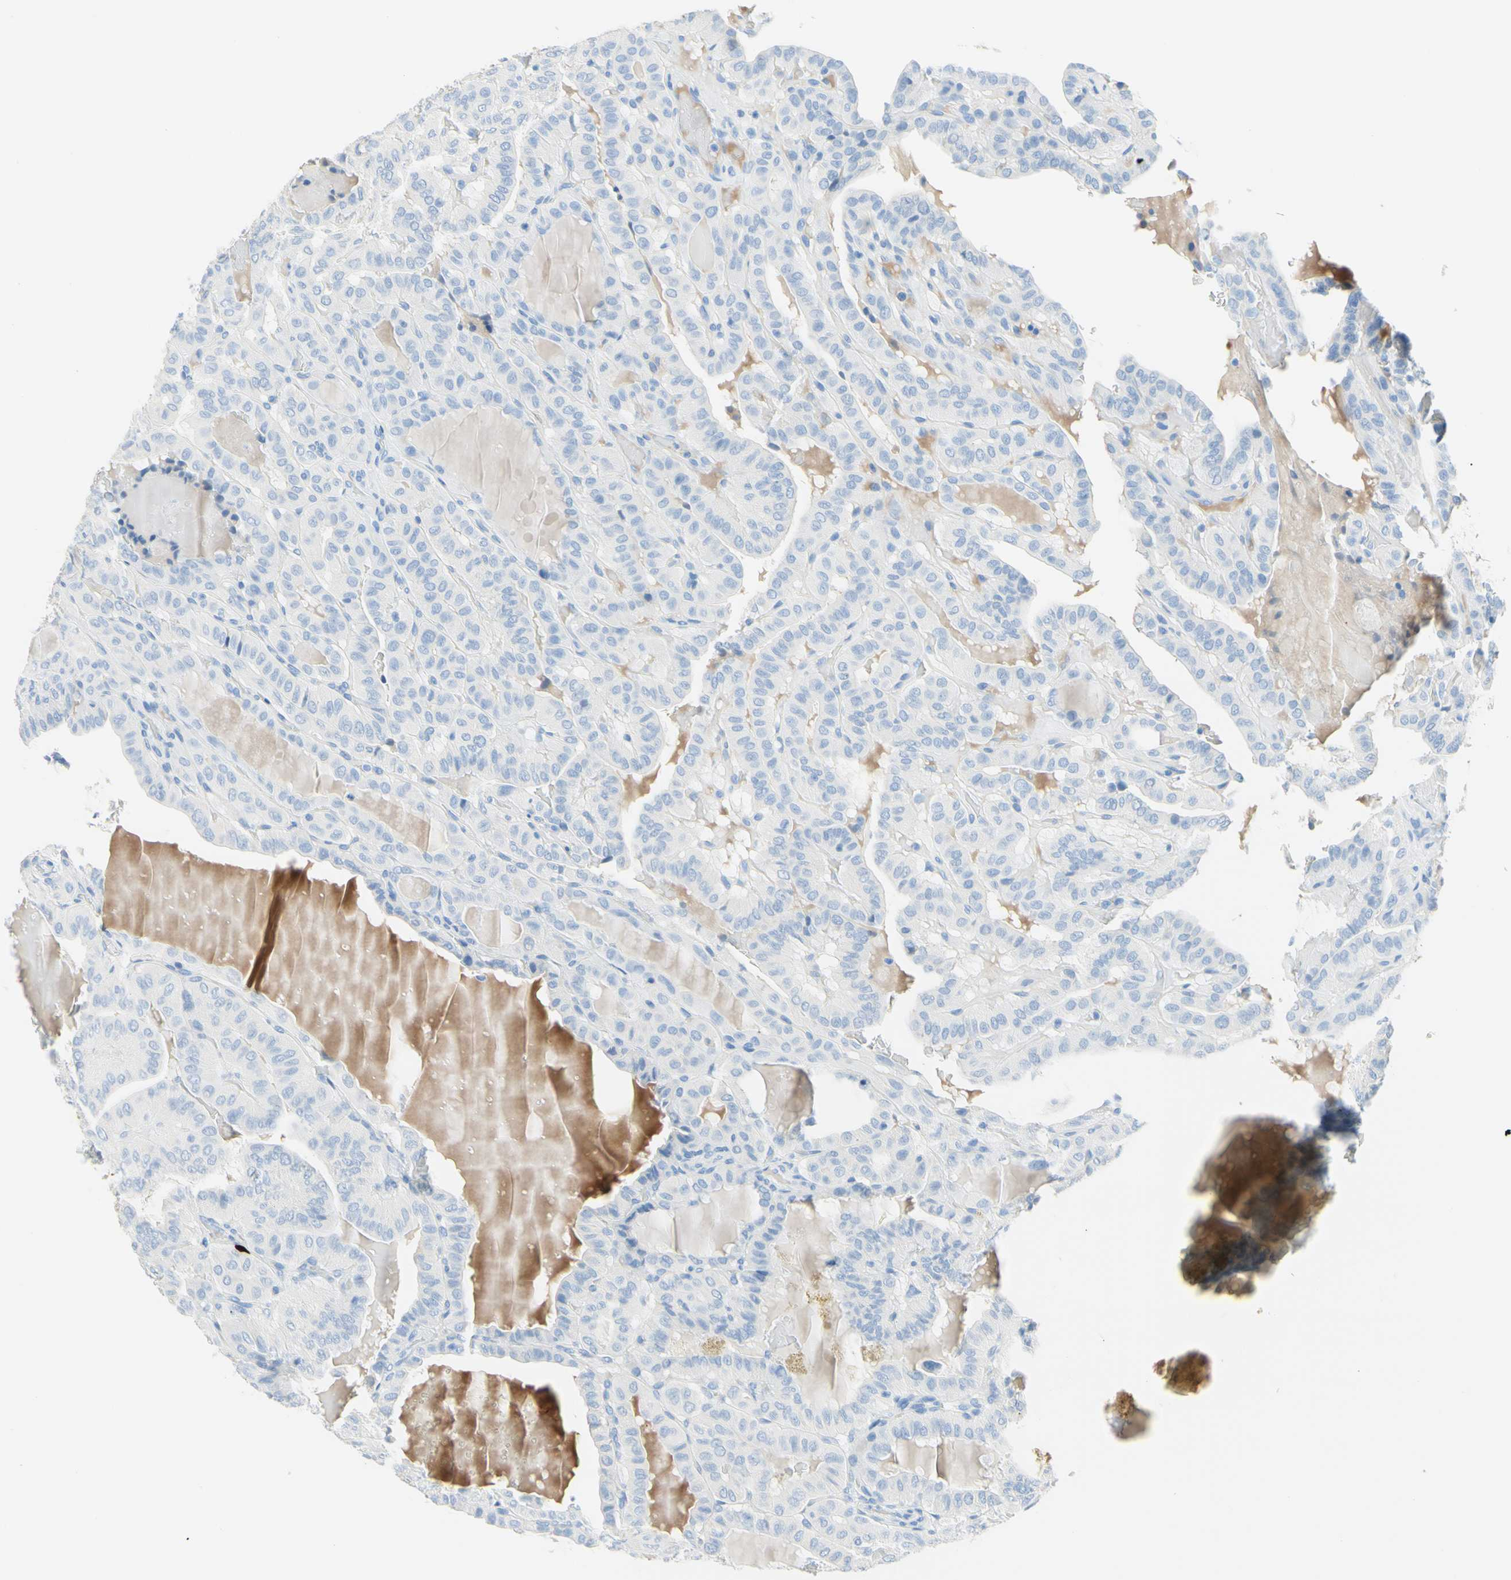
{"staining": {"intensity": "negative", "quantity": "none", "location": "none"}, "tissue": "thyroid cancer", "cell_type": "Tumor cells", "image_type": "cancer", "snomed": [{"axis": "morphology", "description": "Papillary adenocarcinoma, NOS"}, {"axis": "topography", "description": "Thyroid gland"}], "caption": "Tumor cells show no significant expression in papillary adenocarcinoma (thyroid). Nuclei are stained in blue.", "gene": "IL6ST", "patient": {"sex": "male", "age": 77}}